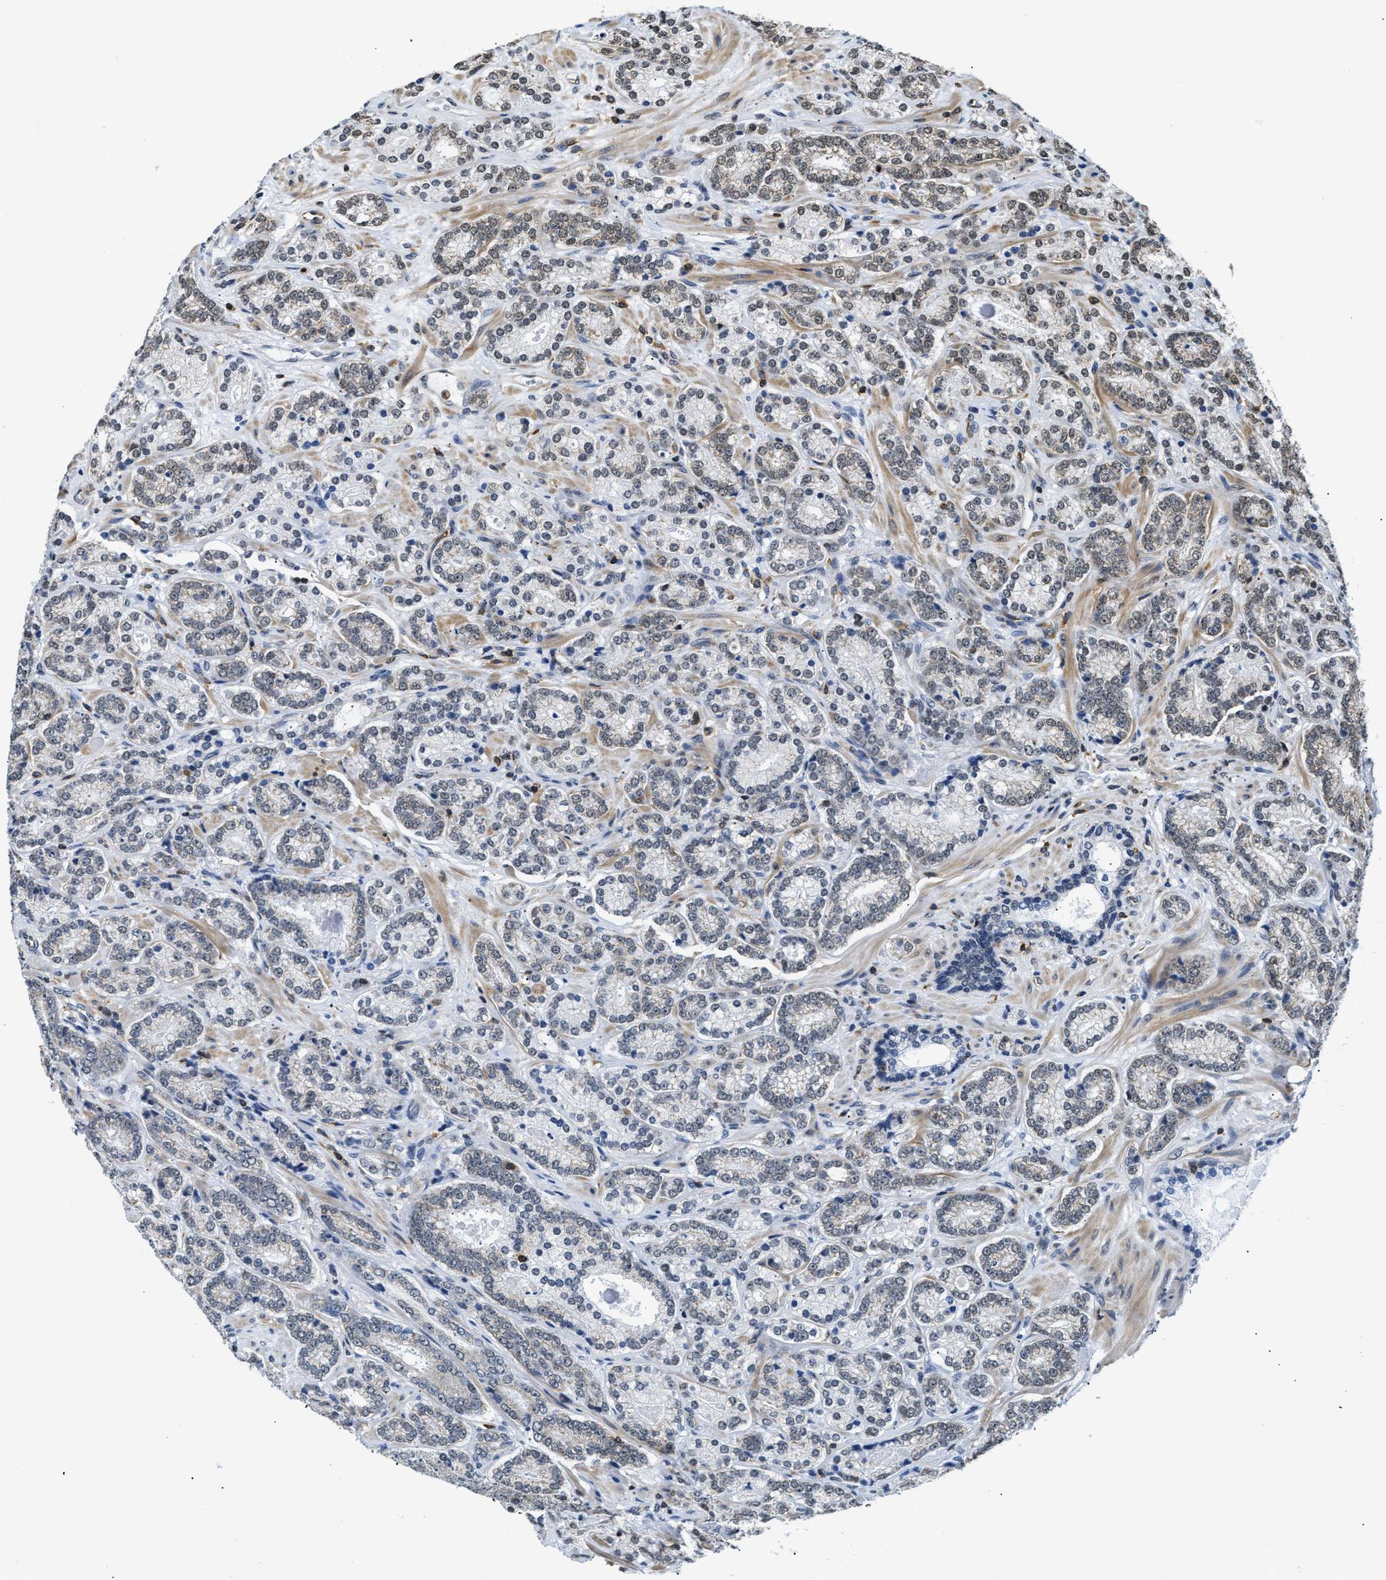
{"staining": {"intensity": "weak", "quantity": "<25%", "location": "nuclear"}, "tissue": "prostate cancer", "cell_type": "Tumor cells", "image_type": "cancer", "snomed": [{"axis": "morphology", "description": "Adenocarcinoma, High grade"}, {"axis": "topography", "description": "Prostate"}], "caption": "High power microscopy histopathology image of an immunohistochemistry photomicrograph of adenocarcinoma (high-grade) (prostate), revealing no significant staining in tumor cells.", "gene": "STK10", "patient": {"sex": "male", "age": 61}}